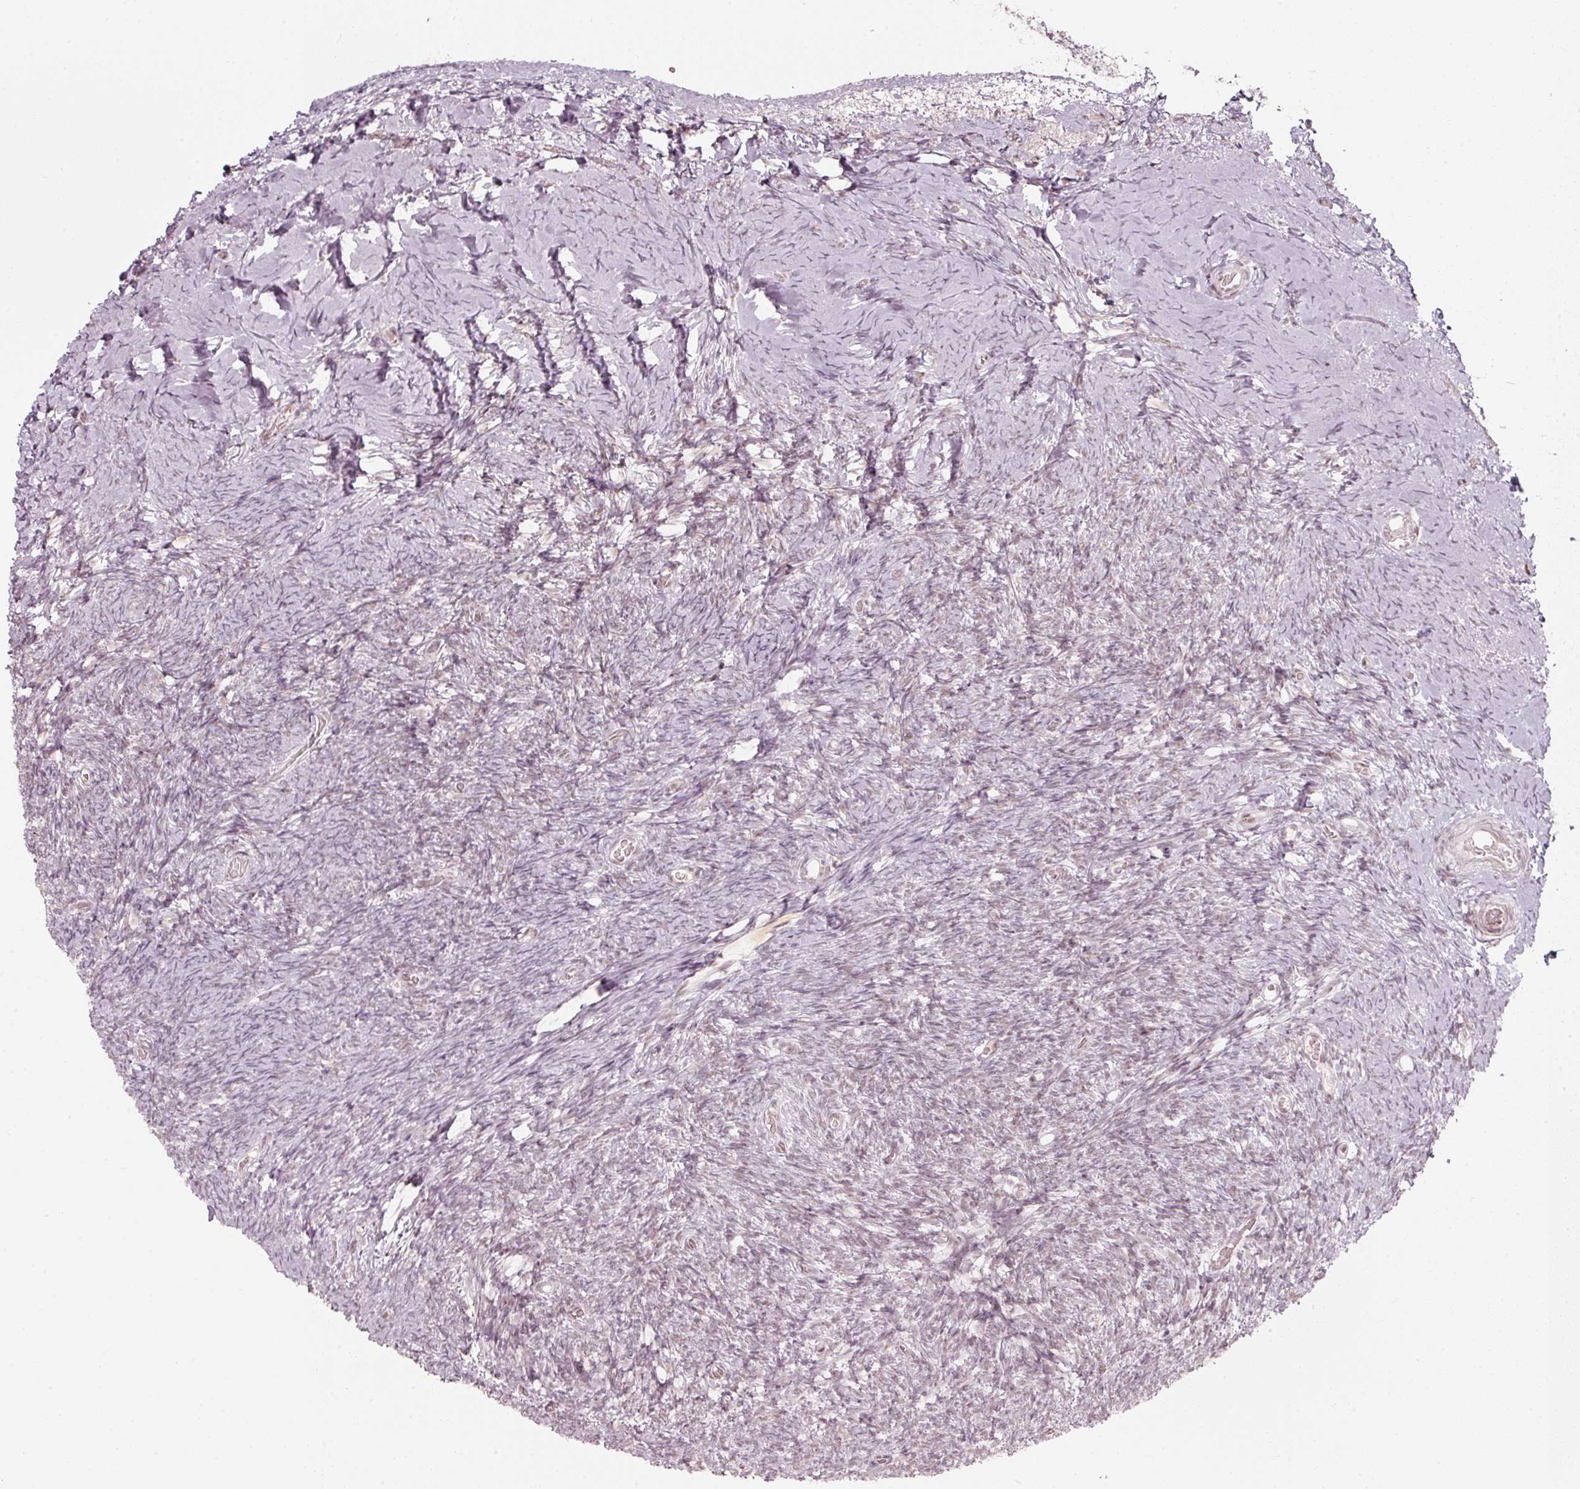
{"staining": {"intensity": "moderate", "quantity": ">75%", "location": "nuclear"}, "tissue": "ovary", "cell_type": "Follicle cells", "image_type": "normal", "snomed": [{"axis": "morphology", "description": "Normal tissue, NOS"}, {"axis": "topography", "description": "Ovary"}], "caption": "This is a photomicrograph of immunohistochemistry staining of unremarkable ovary, which shows moderate expression in the nuclear of follicle cells.", "gene": "PPP1R10", "patient": {"sex": "female", "age": 39}}